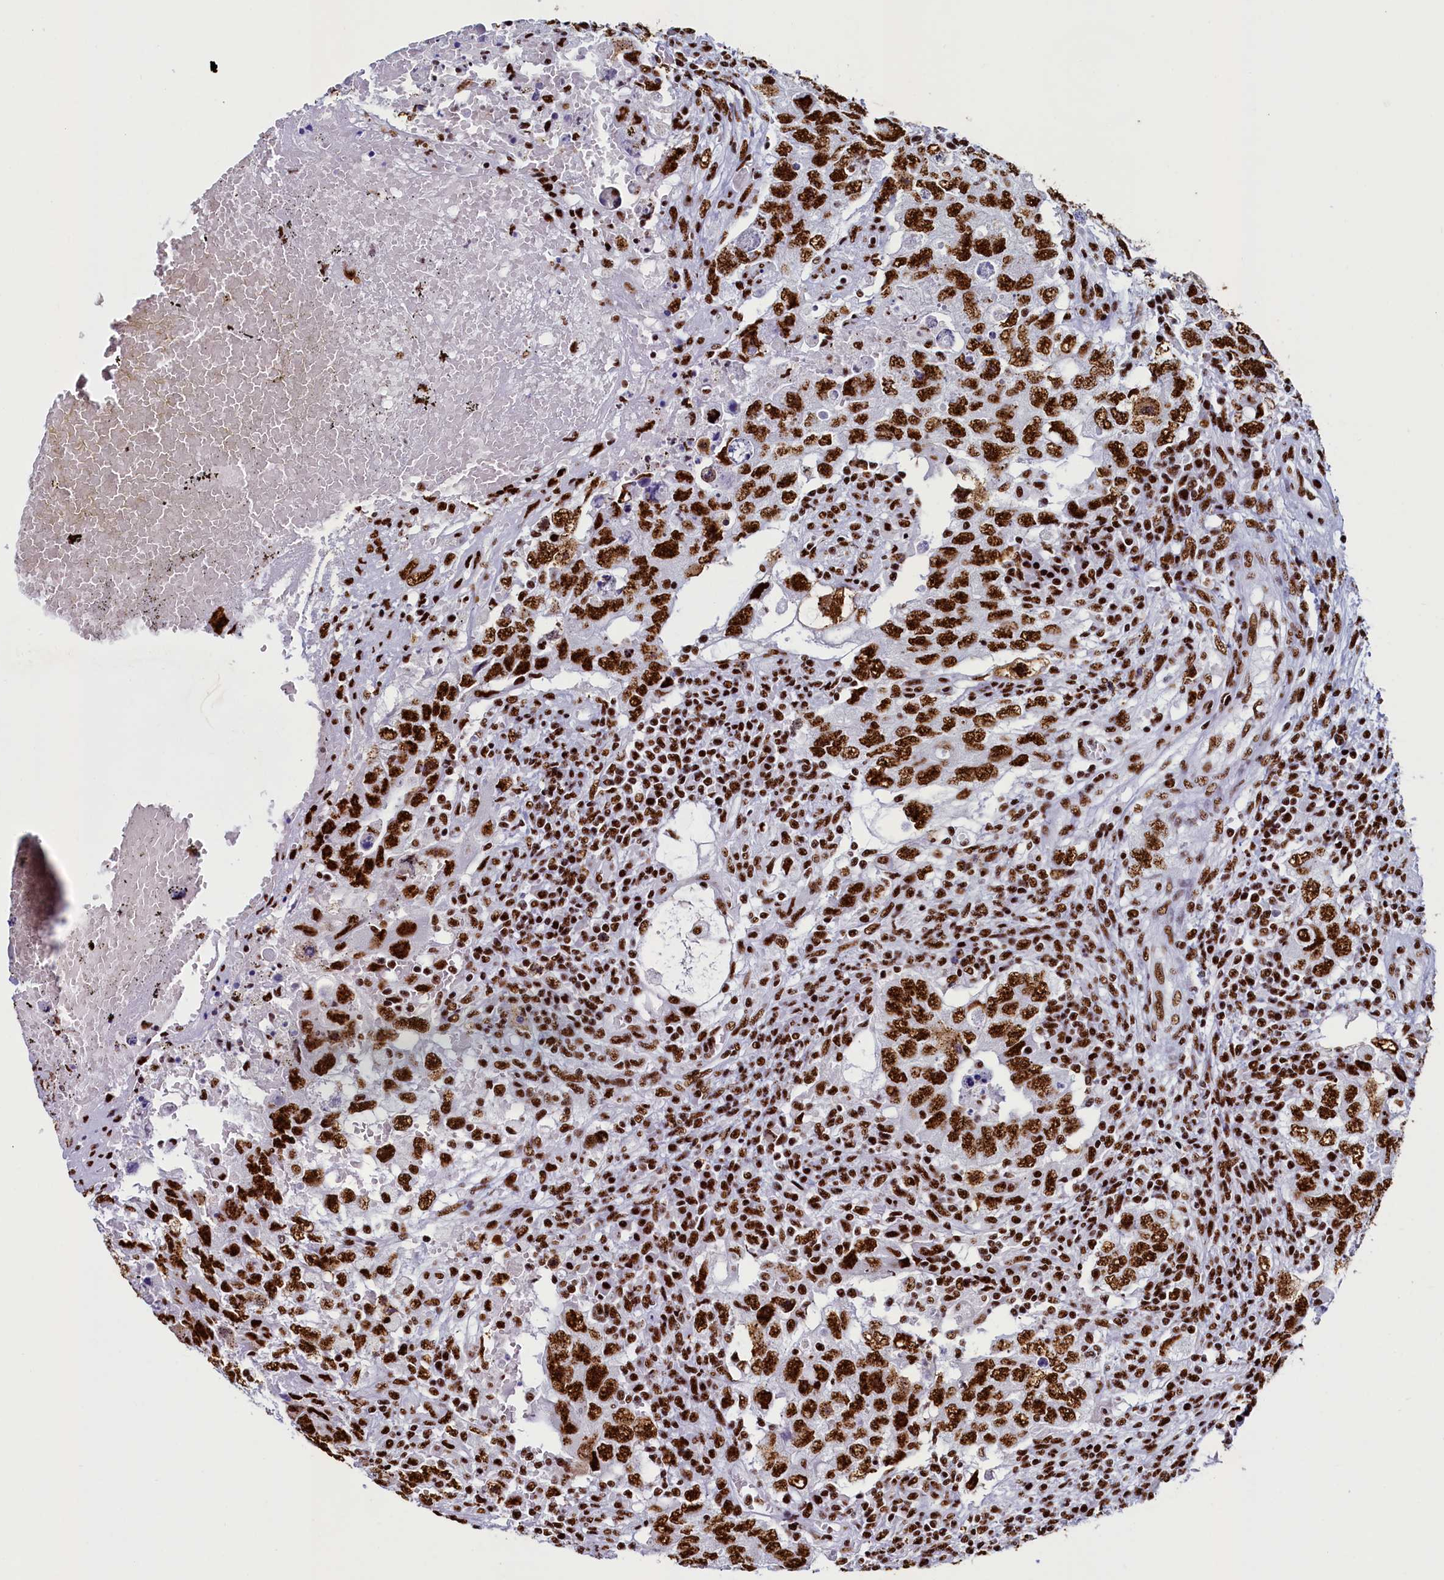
{"staining": {"intensity": "strong", "quantity": ">75%", "location": "nuclear"}, "tissue": "testis cancer", "cell_type": "Tumor cells", "image_type": "cancer", "snomed": [{"axis": "morphology", "description": "Carcinoma, Embryonal, NOS"}, {"axis": "topography", "description": "Testis"}], "caption": "Testis embryonal carcinoma tissue demonstrates strong nuclear positivity in approximately >75% of tumor cells, visualized by immunohistochemistry.", "gene": "SRRM2", "patient": {"sex": "male", "age": 26}}